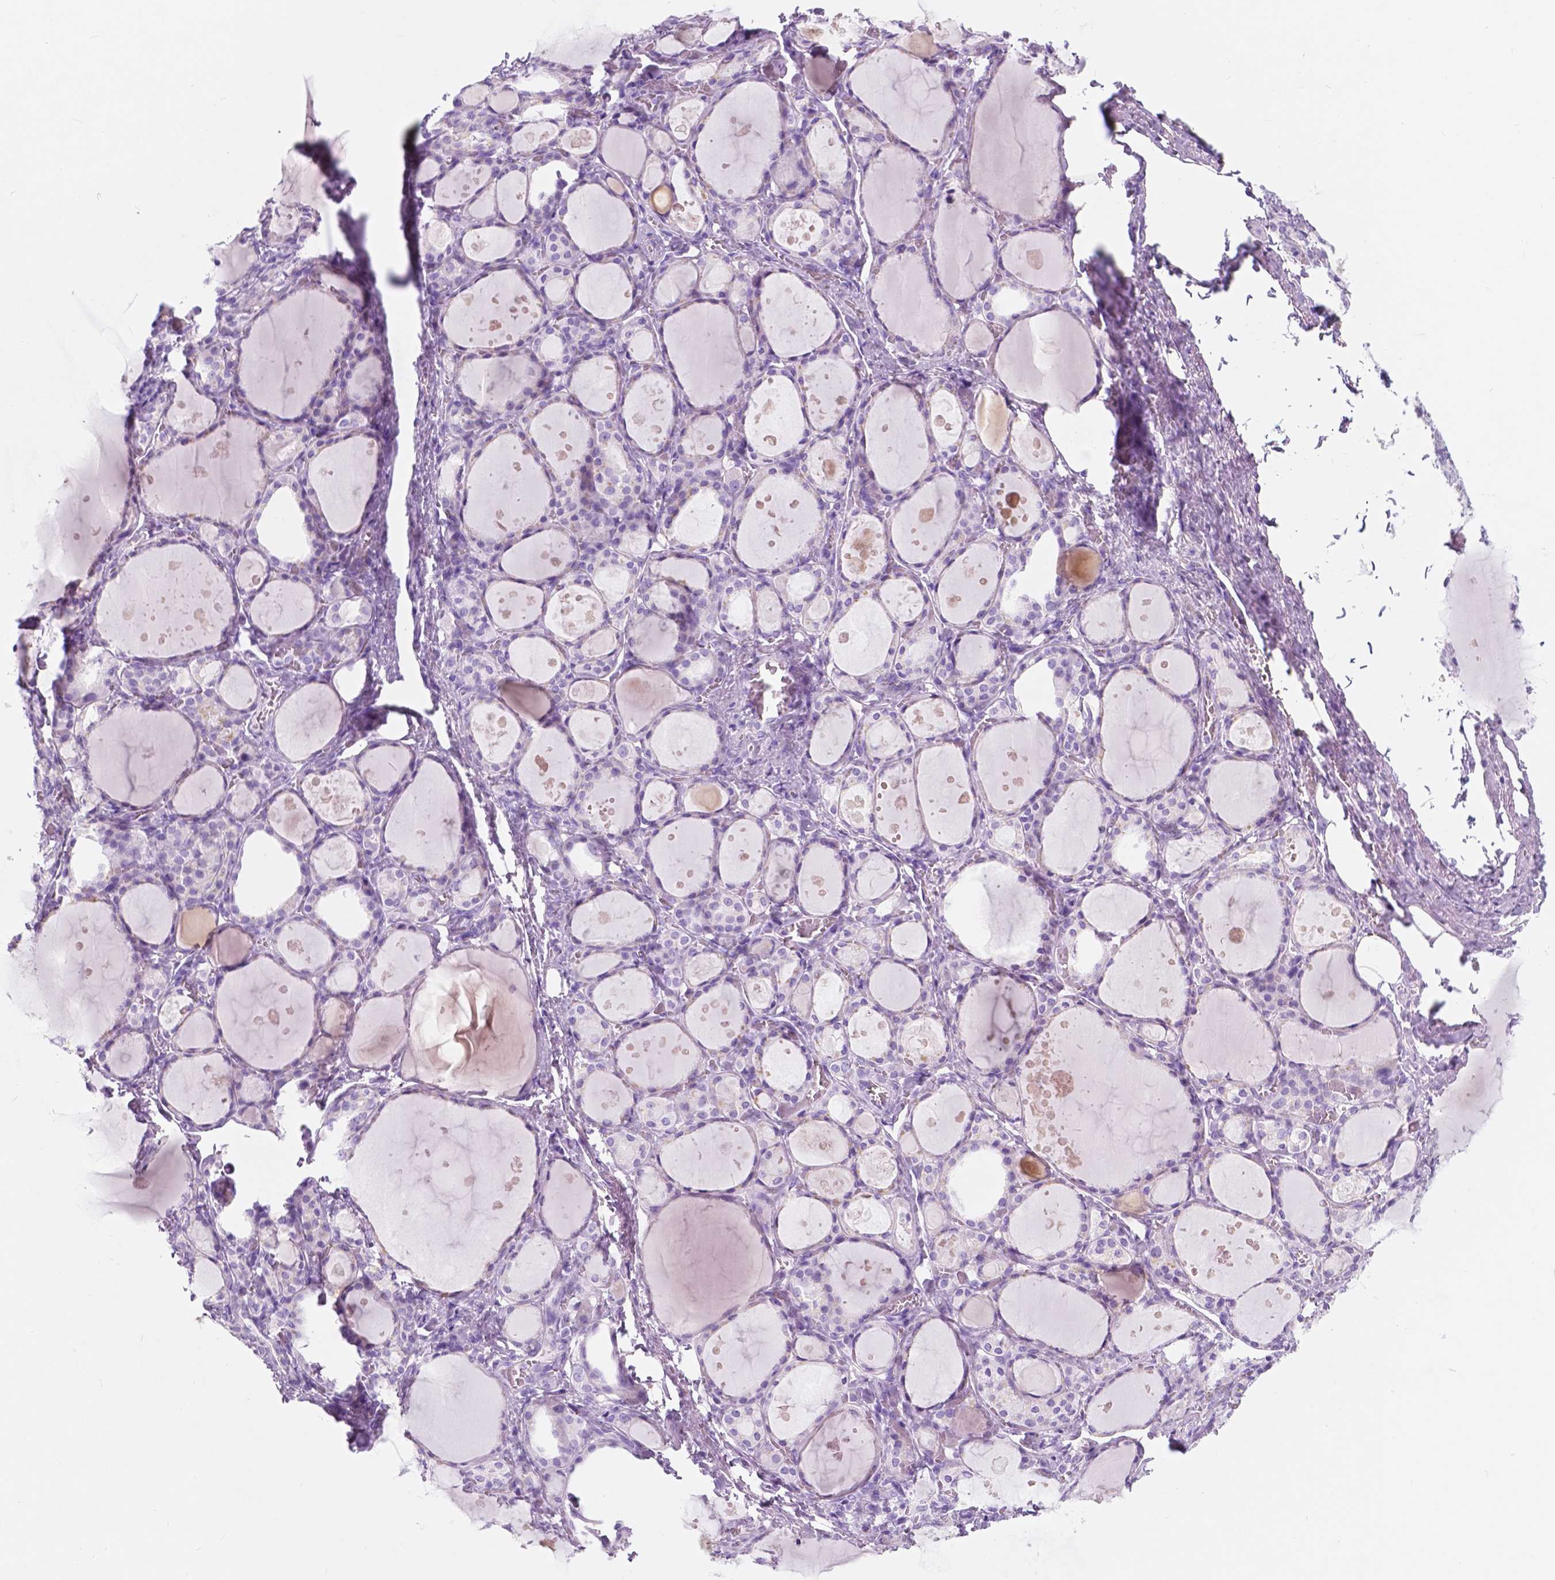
{"staining": {"intensity": "negative", "quantity": "none", "location": "none"}, "tissue": "thyroid gland", "cell_type": "Glandular cells", "image_type": "normal", "snomed": [{"axis": "morphology", "description": "Normal tissue, NOS"}, {"axis": "topography", "description": "Thyroid gland"}], "caption": "Glandular cells show no significant staining in normal thyroid gland.", "gene": "CUZD1", "patient": {"sex": "male", "age": 68}}